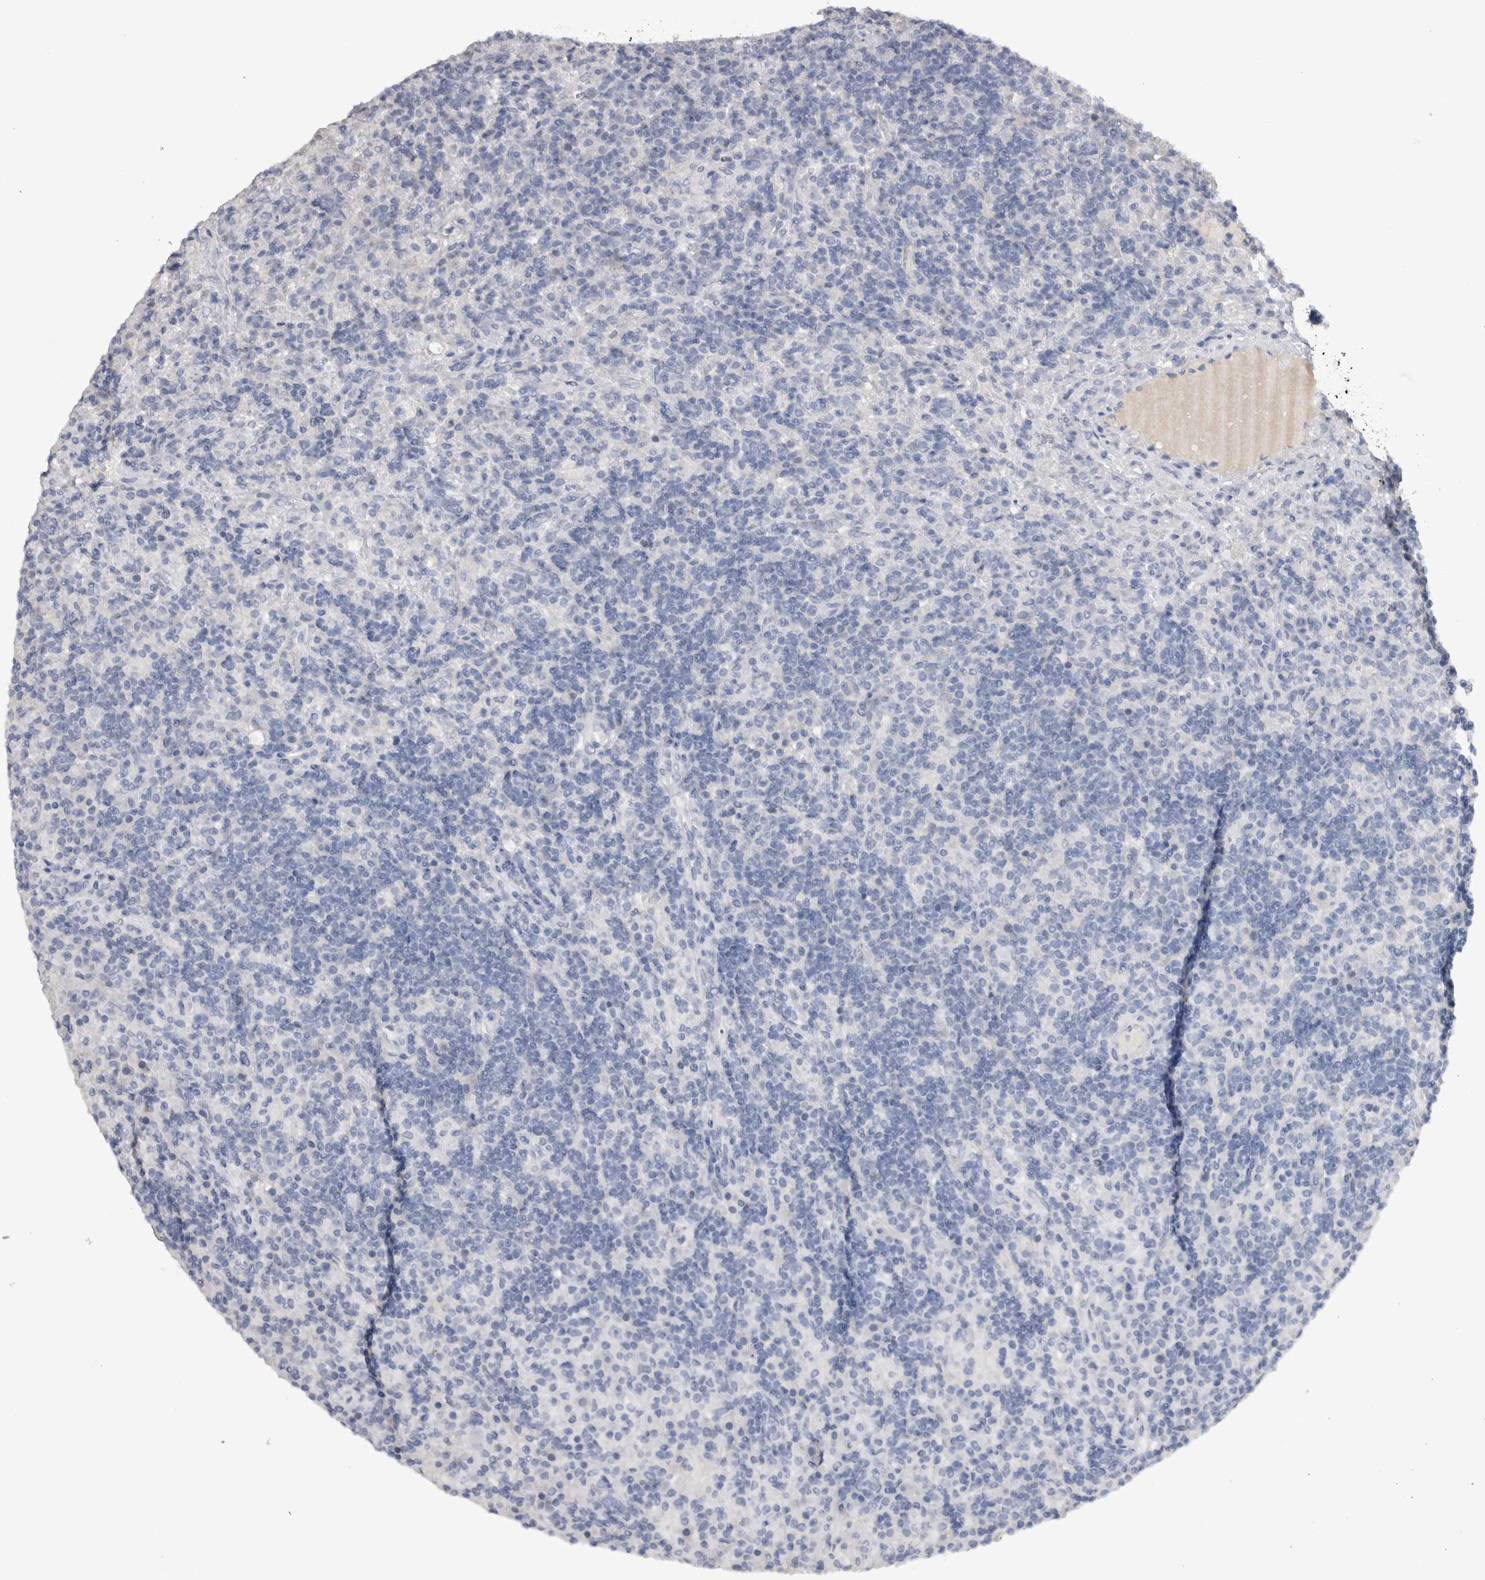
{"staining": {"intensity": "negative", "quantity": "none", "location": "none"}, "tissue": "lymphoma", "cell_type": "Tumor cells", "image_type": "cancer", "snomed": [{"axis": "morphology", "description": "Hodgkin's disease, NOS"}, {"axis": "topography", "description": "Lymph node"}], "caption": "DAB (3,3'-diaminobenzidine) immunohistochemical staining of Hodgkin's disease demonstrates no significant expression in tumor cells. (DAB immunohistochemistry (IHC) visualized using brightfield microscopy, high magnification).", "gene": "ADAM2", "patient": {"sex": "male", "age": 70}}